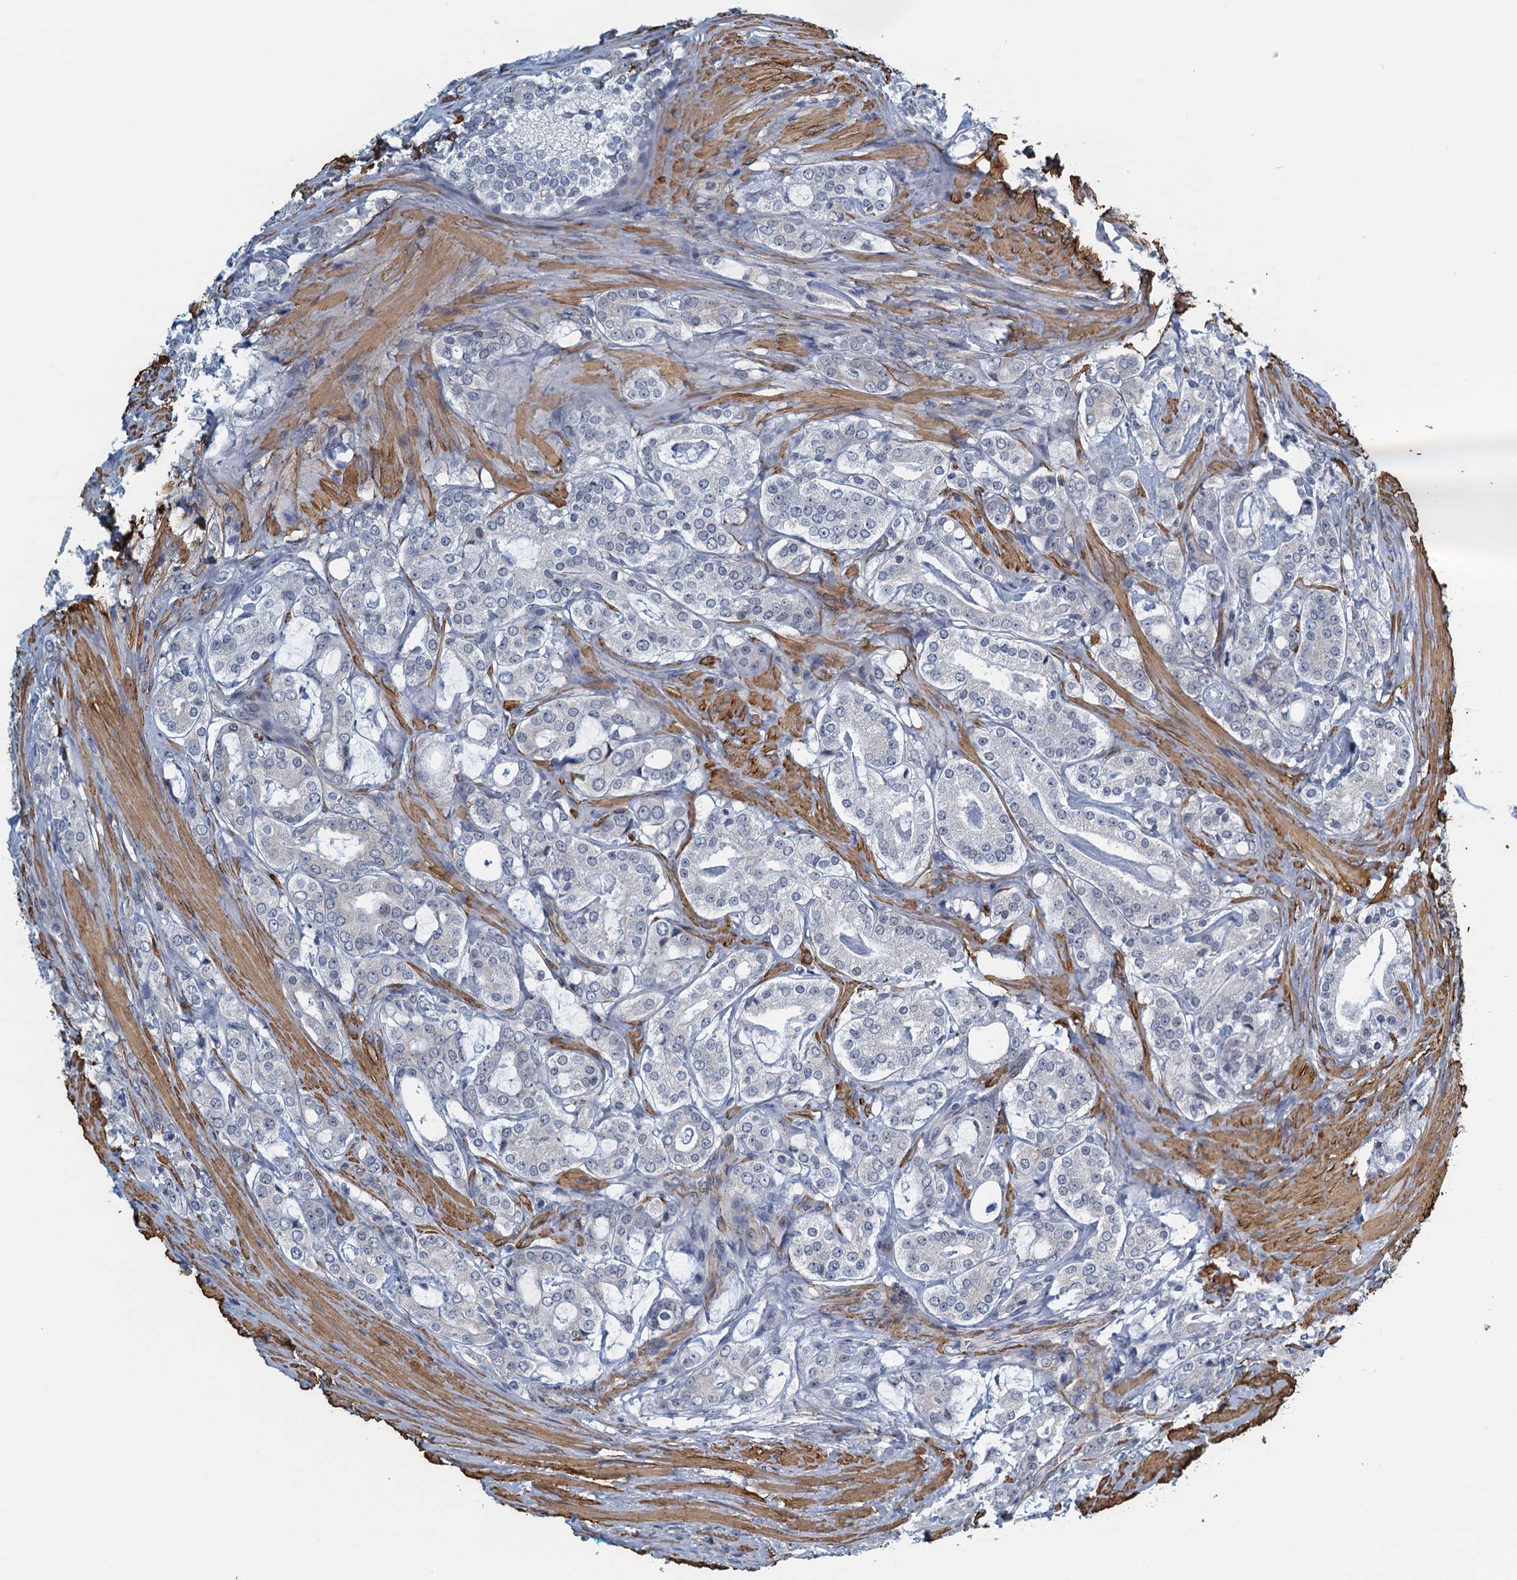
{"staining": {"intensity": "negative", "quantity": "none", "location": "none"}, "tissue": "prostate cancer", "cell_type": "Tumor cells", "image_type": "cancer", "snomed": [{"axis": "morphology", "description": "Adenocarcinoma, High grade"}, {"axis": "topography", "description": "Prostate"}], "caption": "Micrograph shows no significant protein staining in tumor cells of prostate cancer.", "gene": "ALG2", "patient": {"sex": "male", "age": 63}}